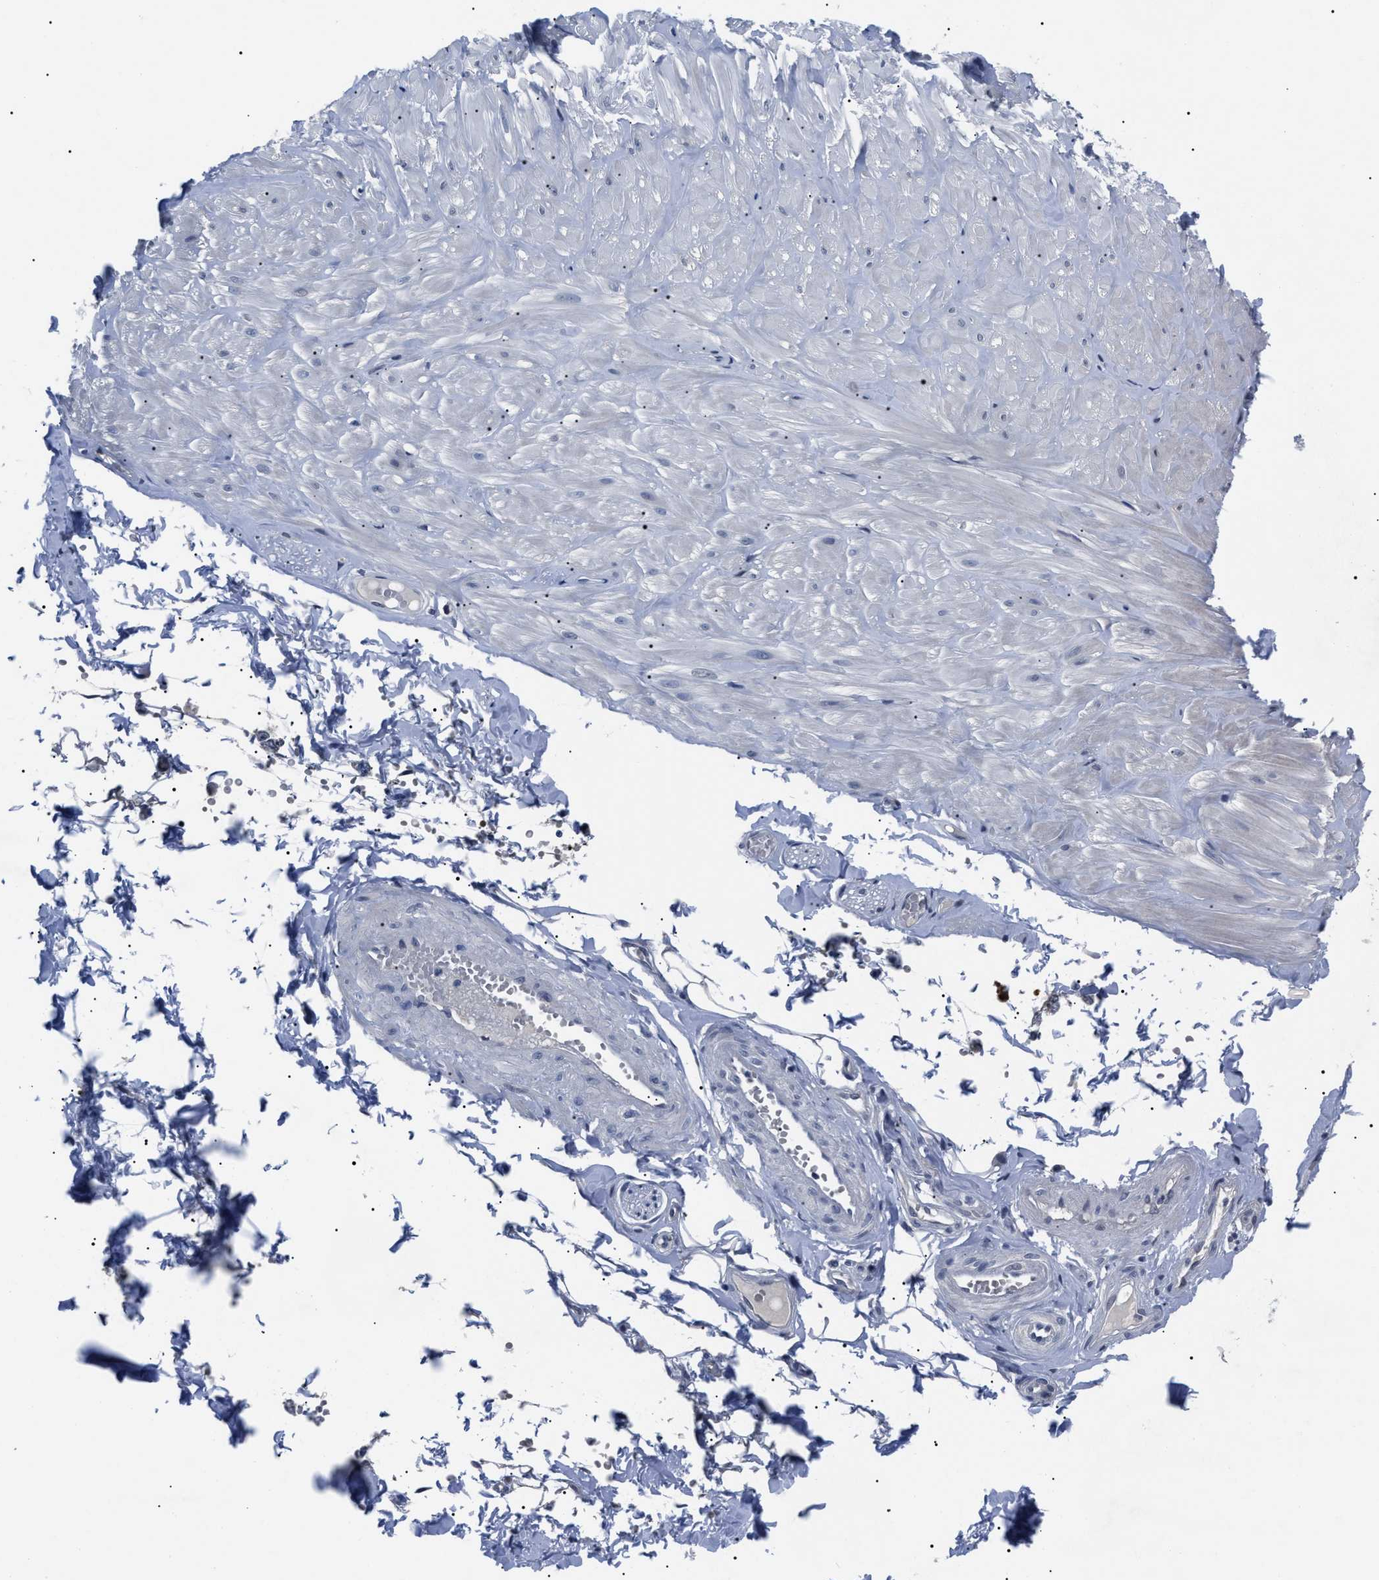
{"staining": {"intensity": "negative", "quantity": "none", "location": "none"}, "tissue": "adipose tissue", "cell_type": "Adipocytes", "image_type": "normal", "snomed": [{"axis": "morphology", "description": "Normal tissue, NOS"}, {"axis": "topography", "description": "Adipose tissue"}, {"axis": "topography", "description": "Vascular tissue"}, {"axis": "topography", "description": "Peripheral nerve tissue"}], "caption": "Adipose tissue stained for a protein using immunohistochemistry exhibits no staining adipocytes.", "gene": "LRWD1", "patient": {"sex": "male", "age": 25}}